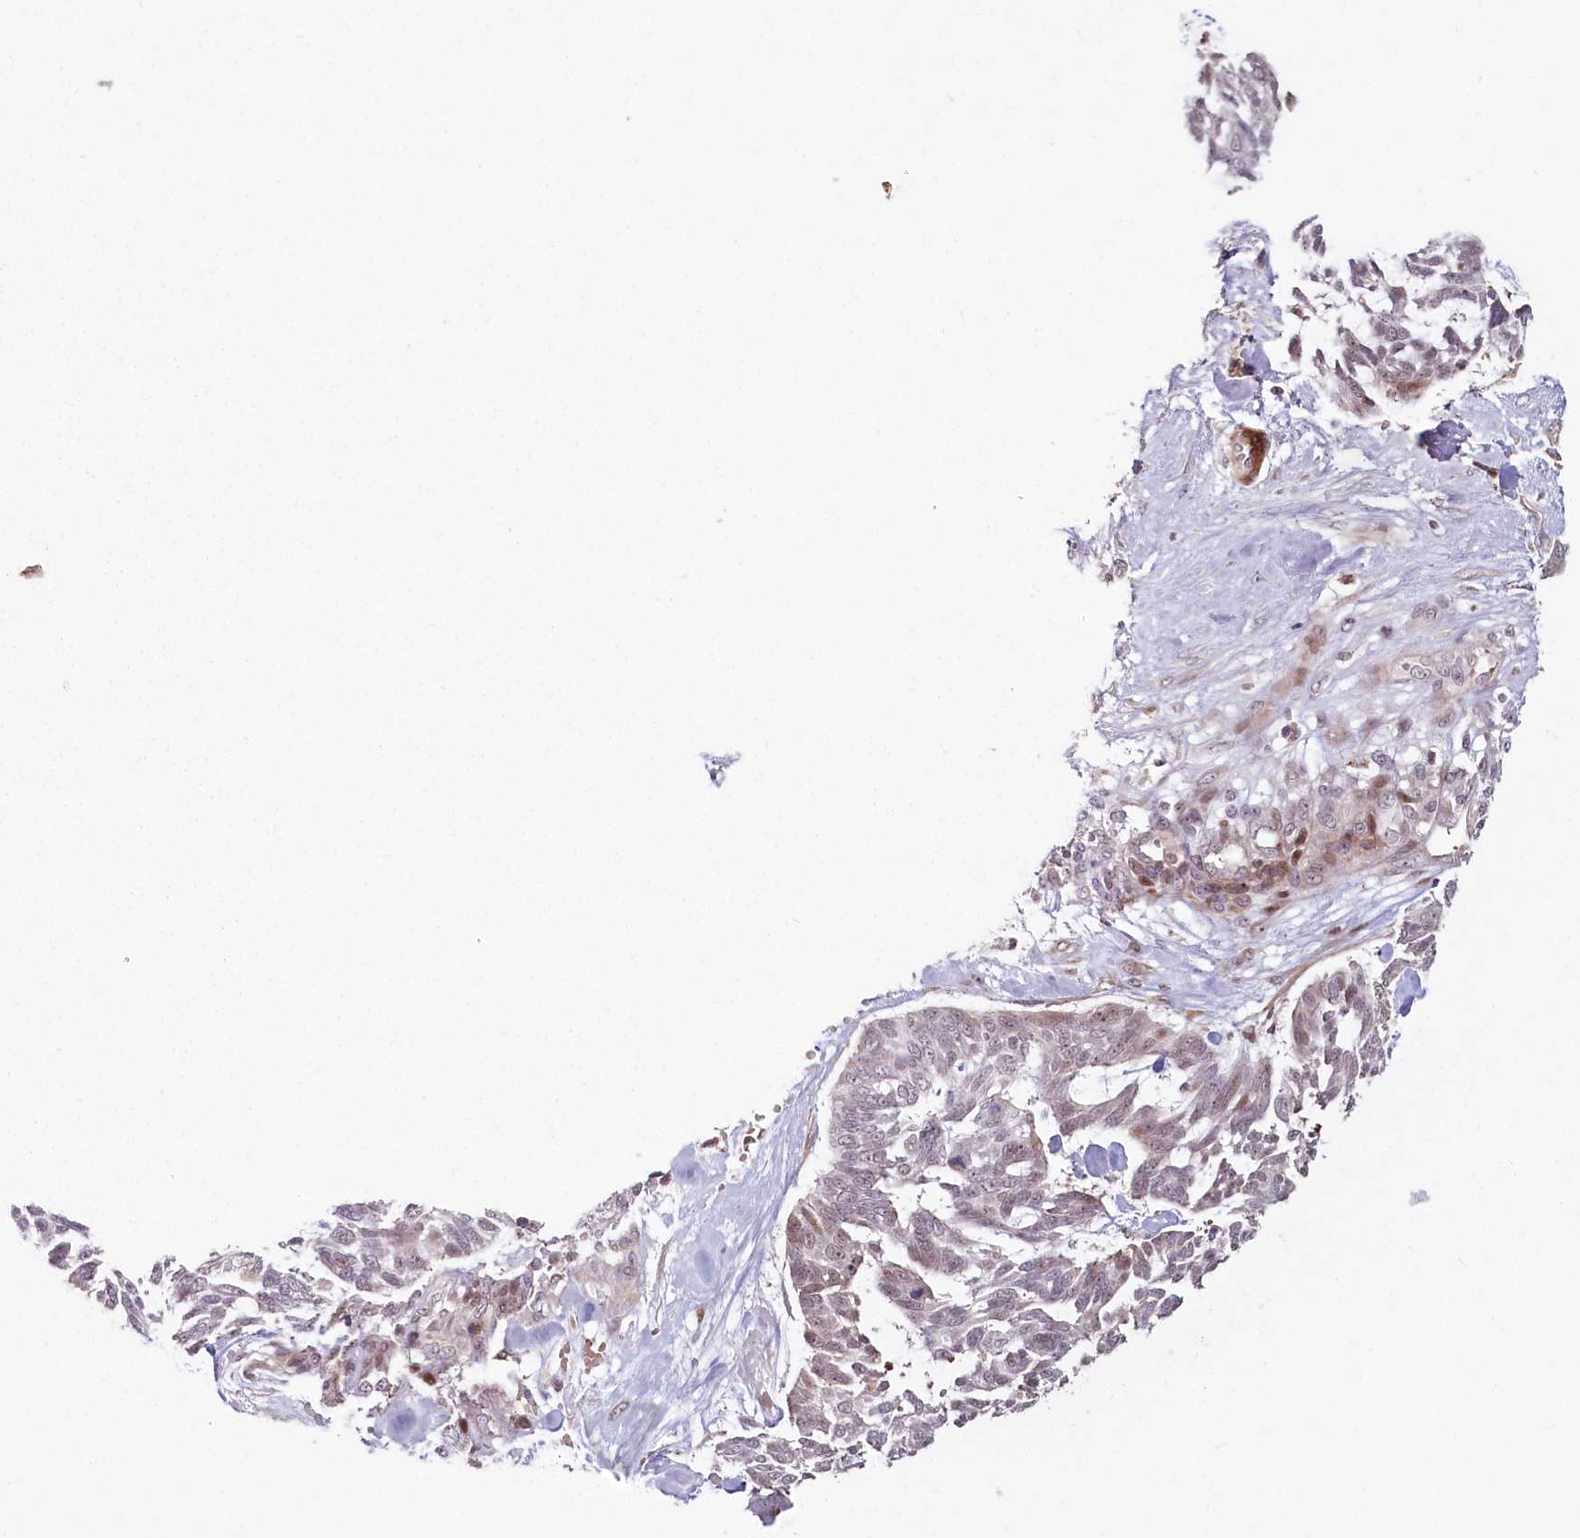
{"staining": {"intensity": "moderate", "quantity": "<25%", "location": "nuclear"}, "tissue": "skin cancer", "cell_type": "Tumor cells", "image_type": "cancer", "snomed": [{"axis": "morphology", "description": "Basal cell carcinoma"}, {"axis": "topography", "description": "Skin"}], "caption": "Immunohistochemical staining of human skin cancer (basal cell carcinoma) exhibits moderate nuclear protein positivity in about <25% of tumor cells.", "gene": "FAM204A", "patient": {"sex": "male", "age": 88}}